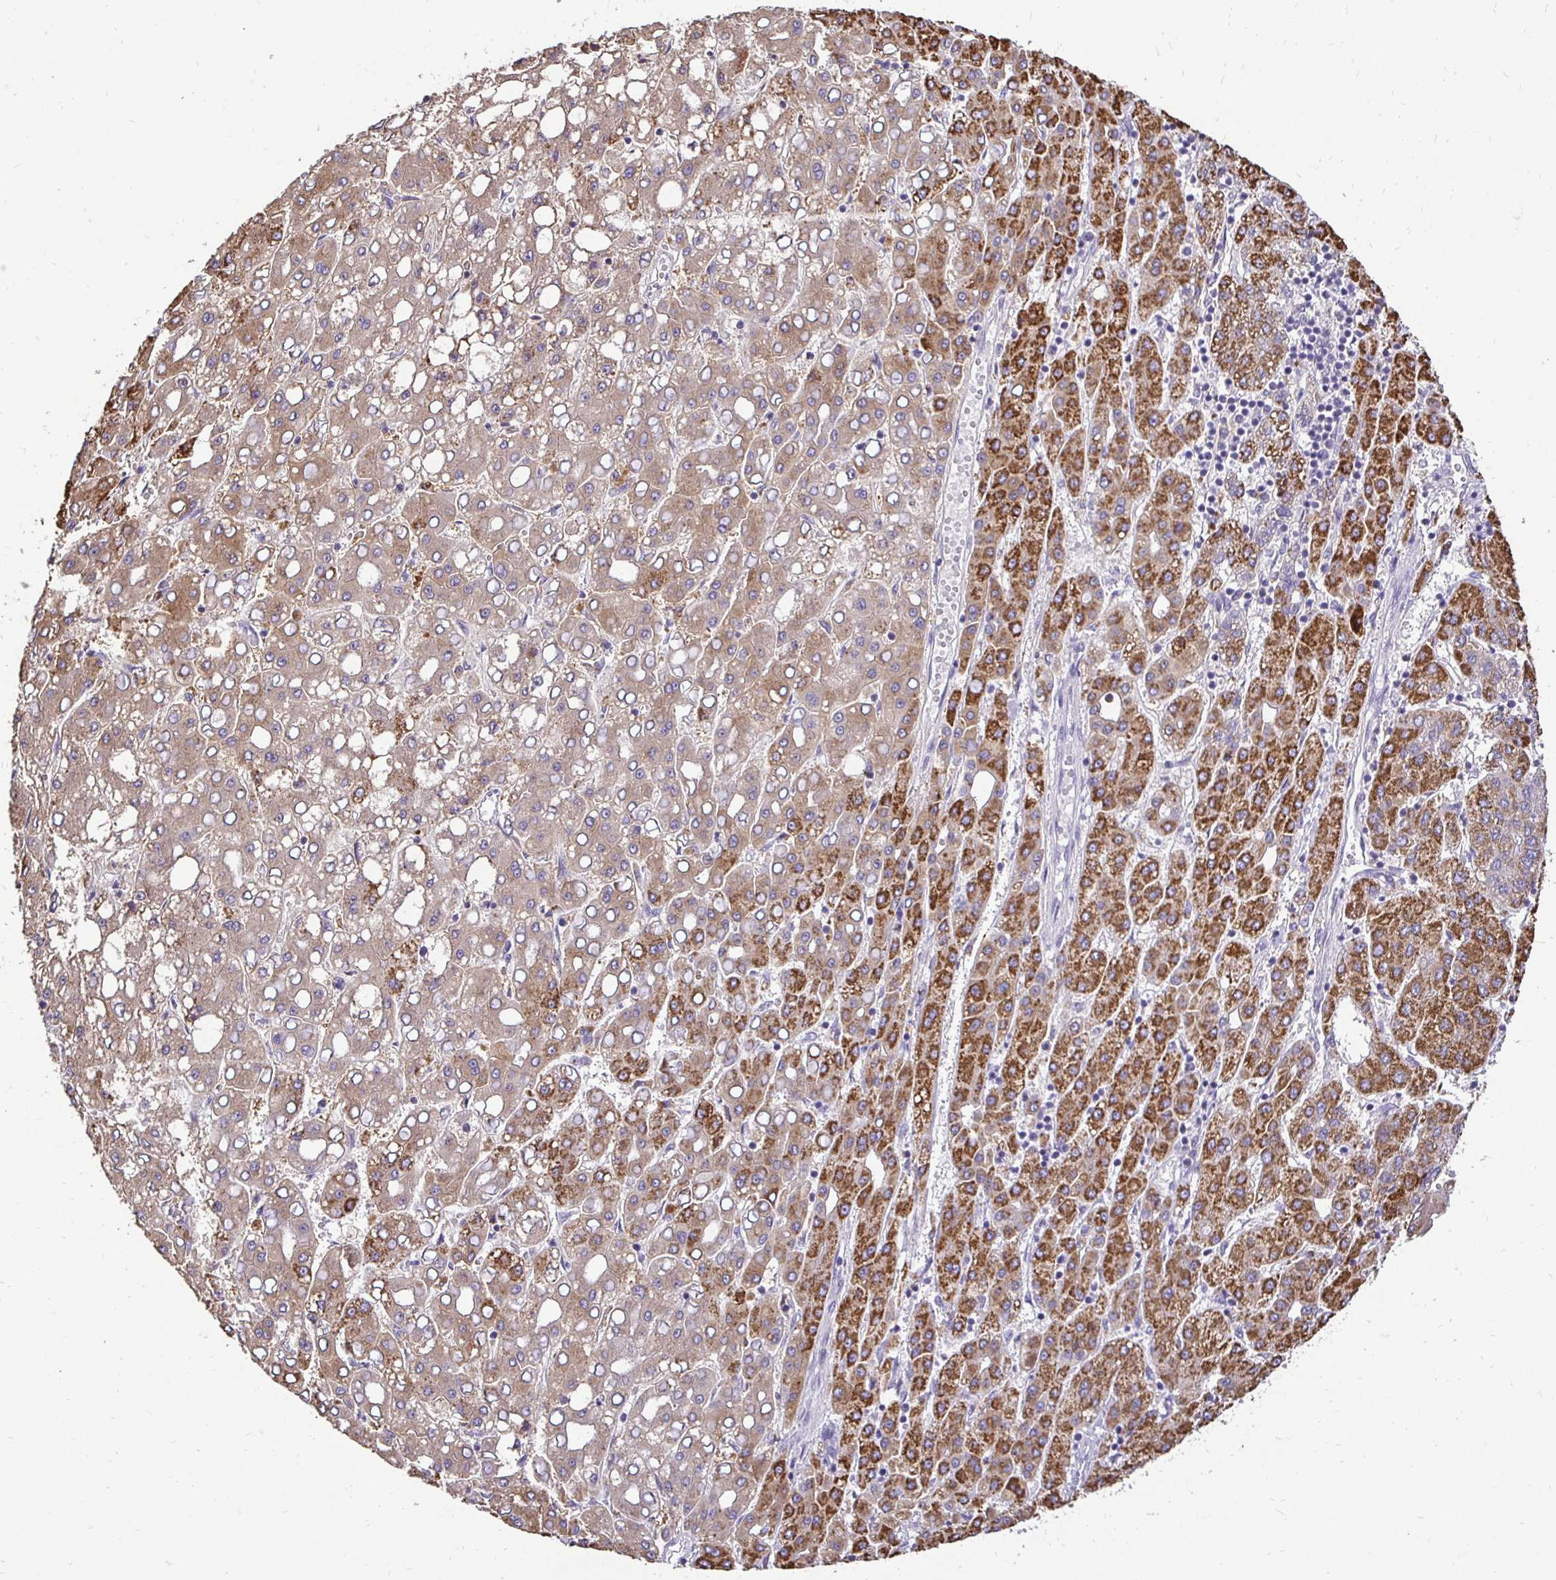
{"staining": {"intensity": "moderate", "quantity": "25%-75%", "location": "cytoplasmic/membranous"}, "tissue": "liver cancer", "cell_type": "Tumor cells", "image_type": "cancer", "snomed": [{"axis": "morphology", "description": "Carcinoma, Hepatocellular, NOS"}, {"axis": "topography", "description": "Liver"}], "caption": "This image exhibits IHC staining of hepatocellular carcinoma (liver), with medium moderate cytoplasmic/membranous expression in about 25%-75% of tumor cells.", "gene": "RHEBL1", "patient": {"sex": "male", "age": 65}}